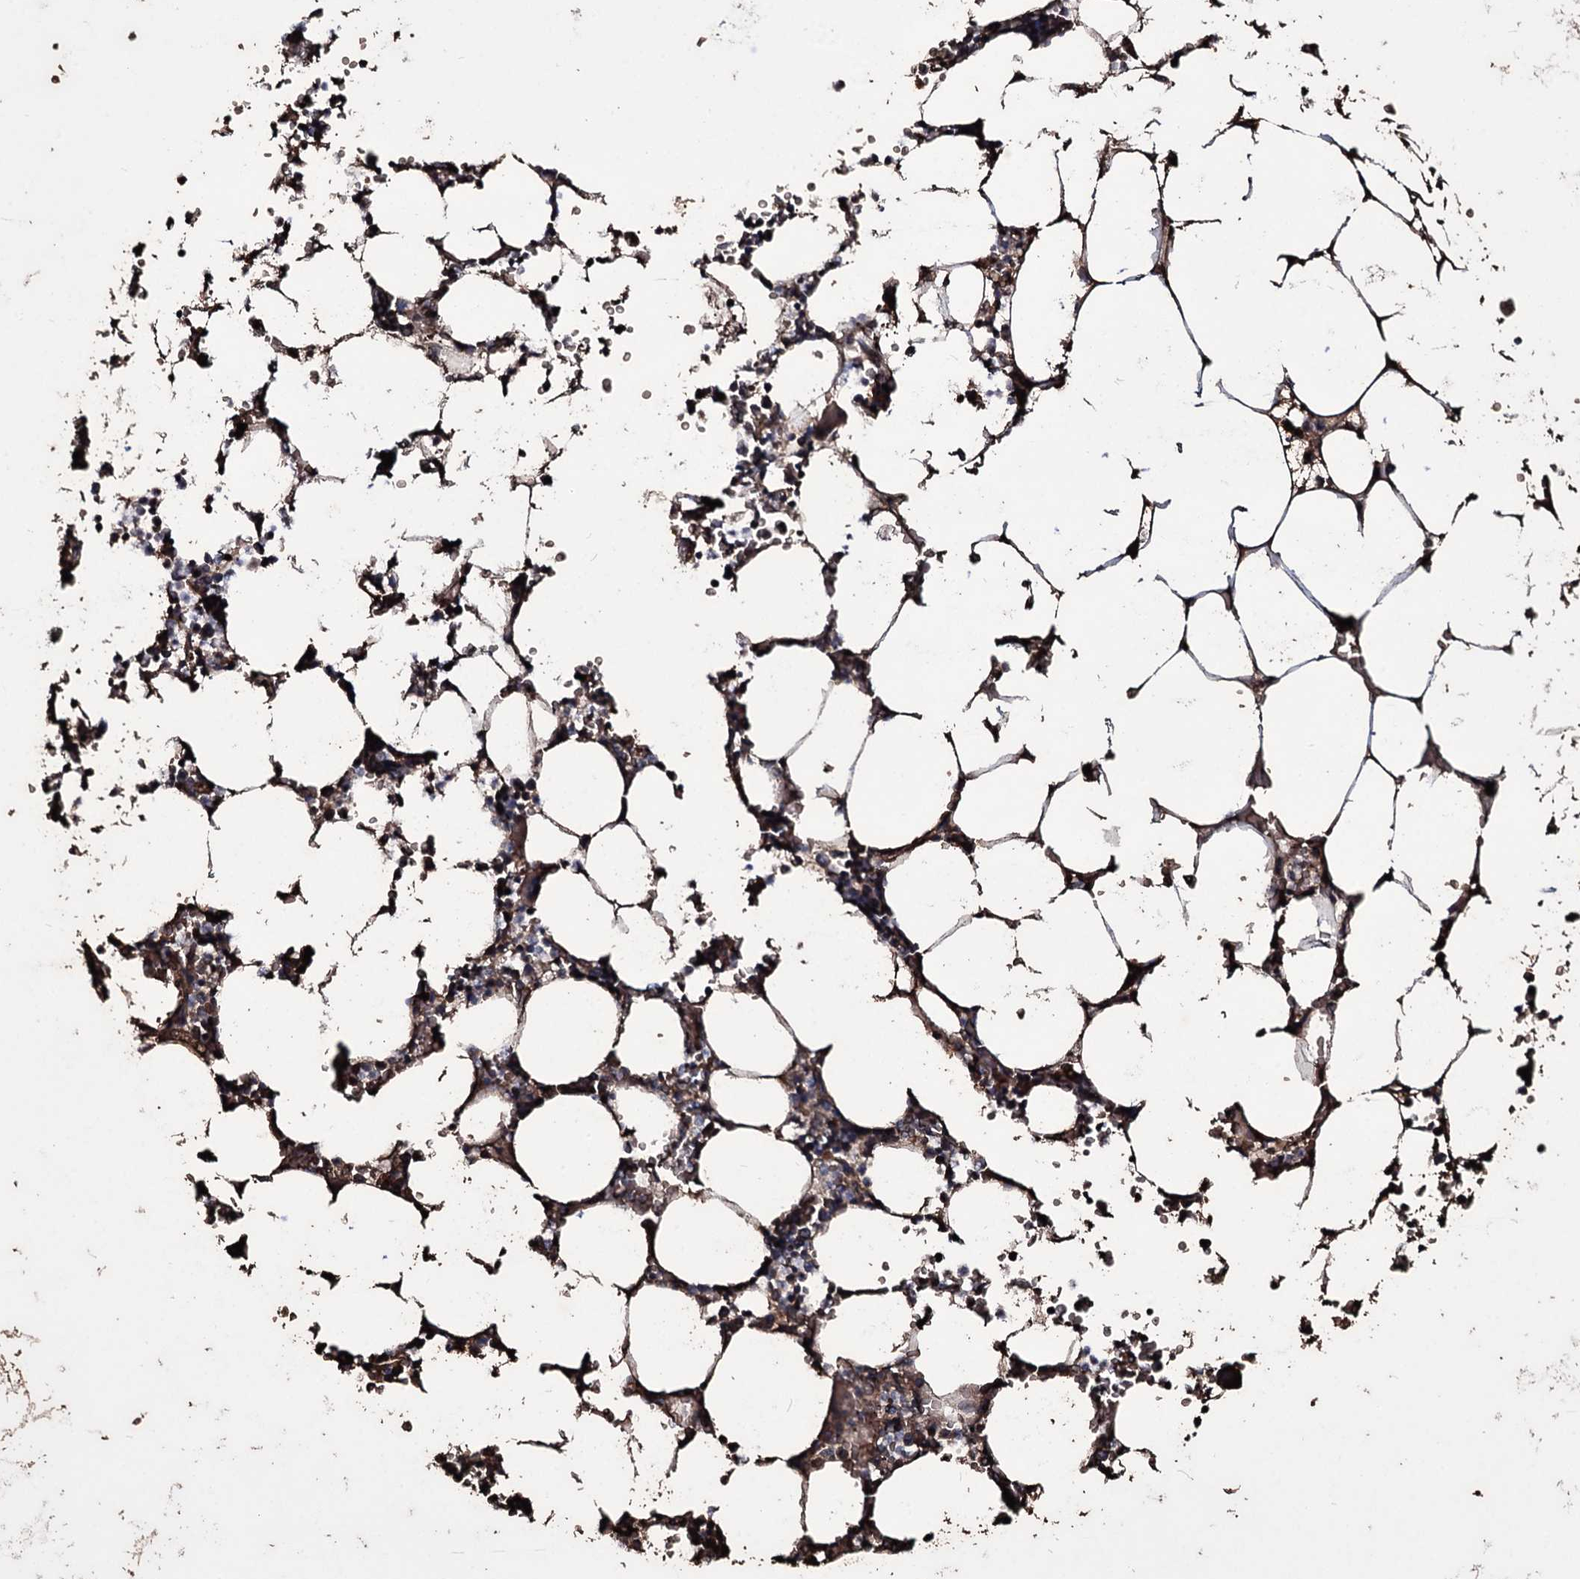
{"staining": {"intensity": "moderate", "quantity": "<25%", "location": "cytoplasmic/membranous"}, "tissue": "bone marrow", "cell_type": "Hematopoietic cells", "image_type": "normal", "snomed": [{"axis": "morphology", "description": "Normal tissue, NOS"}, {"axis": "topography", "description": "Bone marrow"}], "caption": "Moderate cytoplasmic/membranous protein staining is present in approximately <25% of hematopoietic cells in bone marrow.", "gene": "ZSWIM8", "patient": {"sex": "male", "age": 64}}